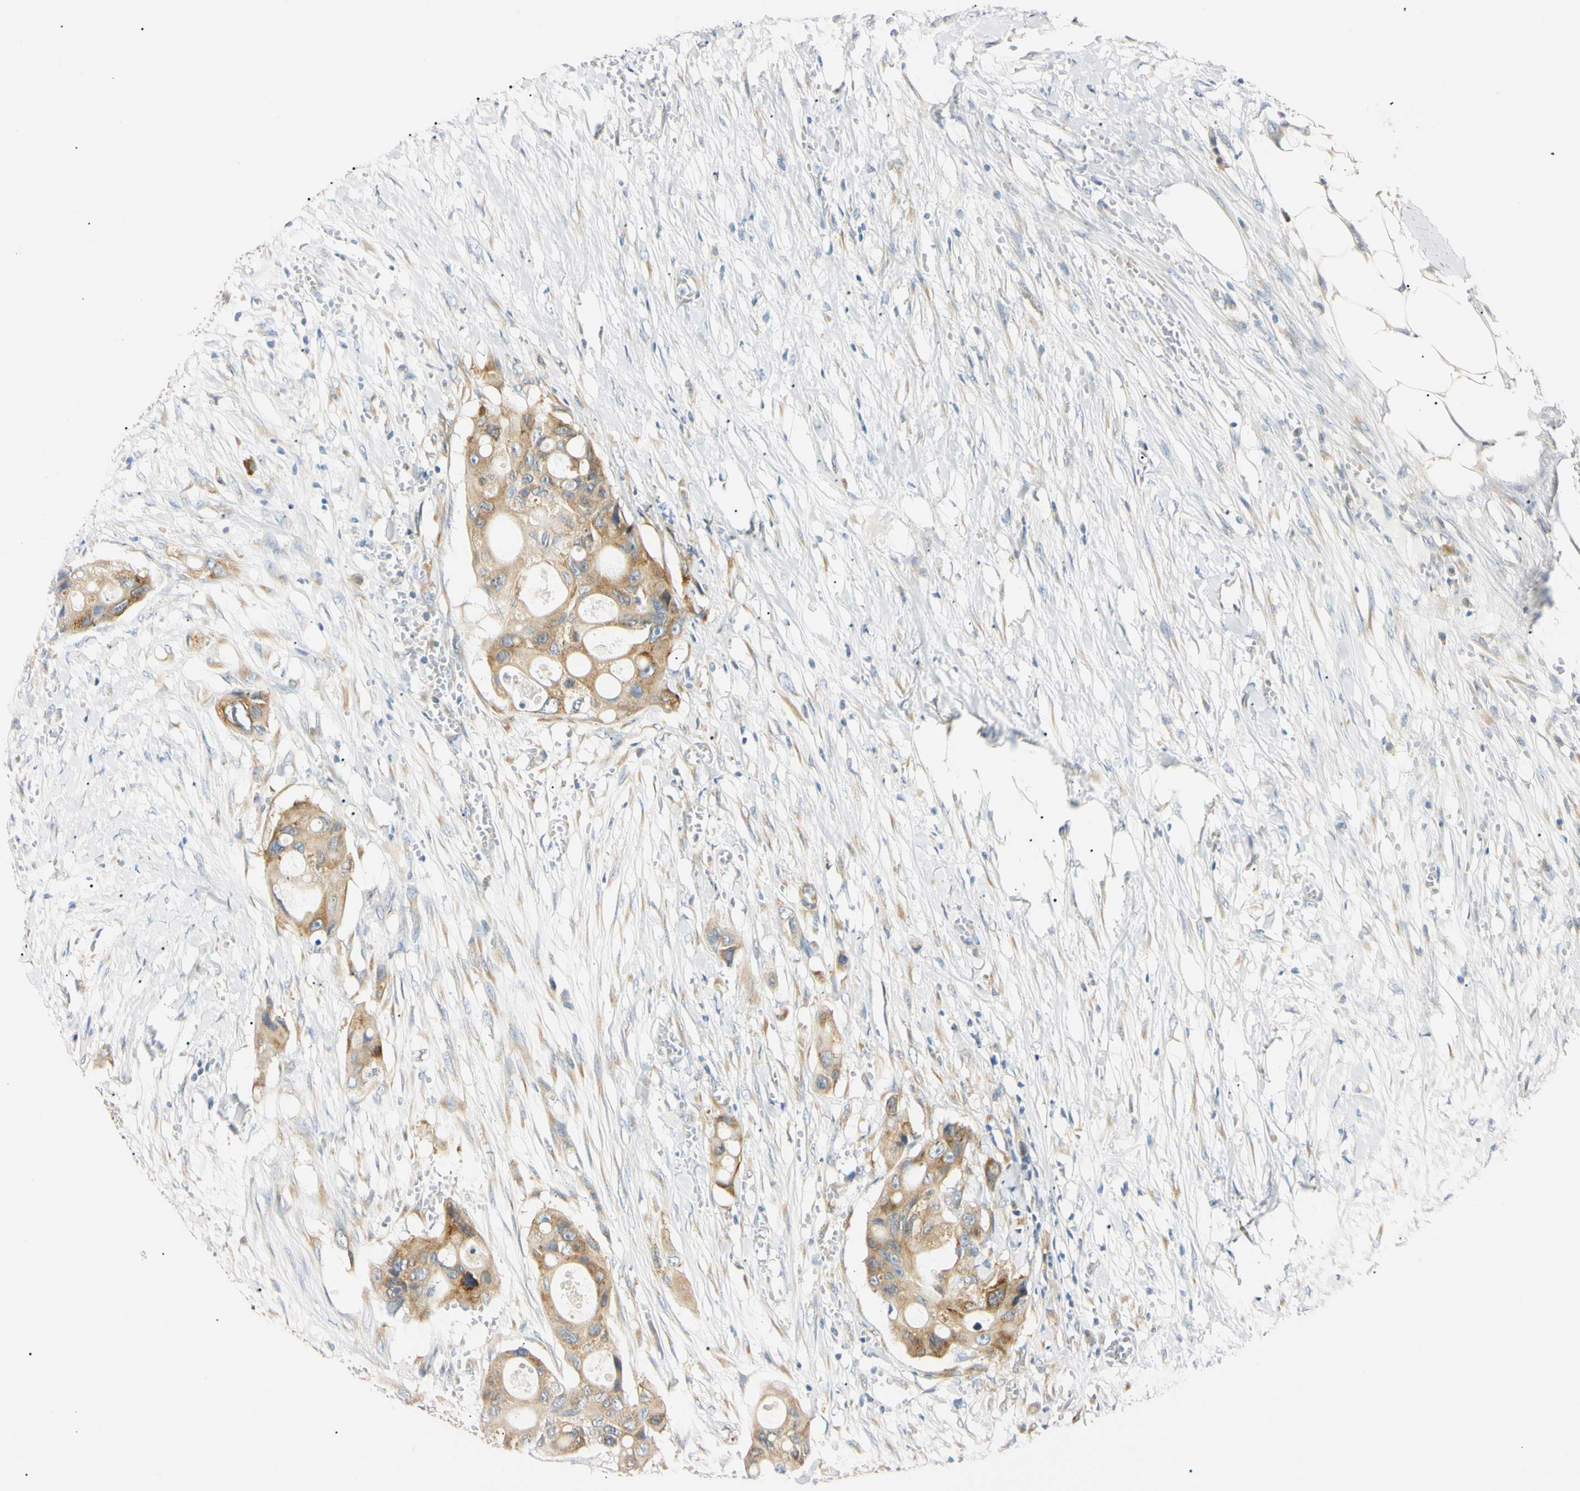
{"staining": {"intensity": "moderate", "quantity": ">75%", "location": "cytoplasmic/membranous"}, "tissue": "colorectal cancer", "cell_type": "Tumor cells", "image_type": "cancer", "snomed": [{"axis": "morphology", "description": "Adenocarcinoma, NOS"}, {"axis": "topography", "description": "Colon"}], "caption": "This image demonstrates colorectal adenocarcinoma stained with IHC to label a protein in brown. The cytoplasmic/membranous of tumor cells show moderate positivity for the protein. Nuclei are counter-stained blue.", "gene": "DNAJB12", "patient": {"sex": "female", "age": 57}}